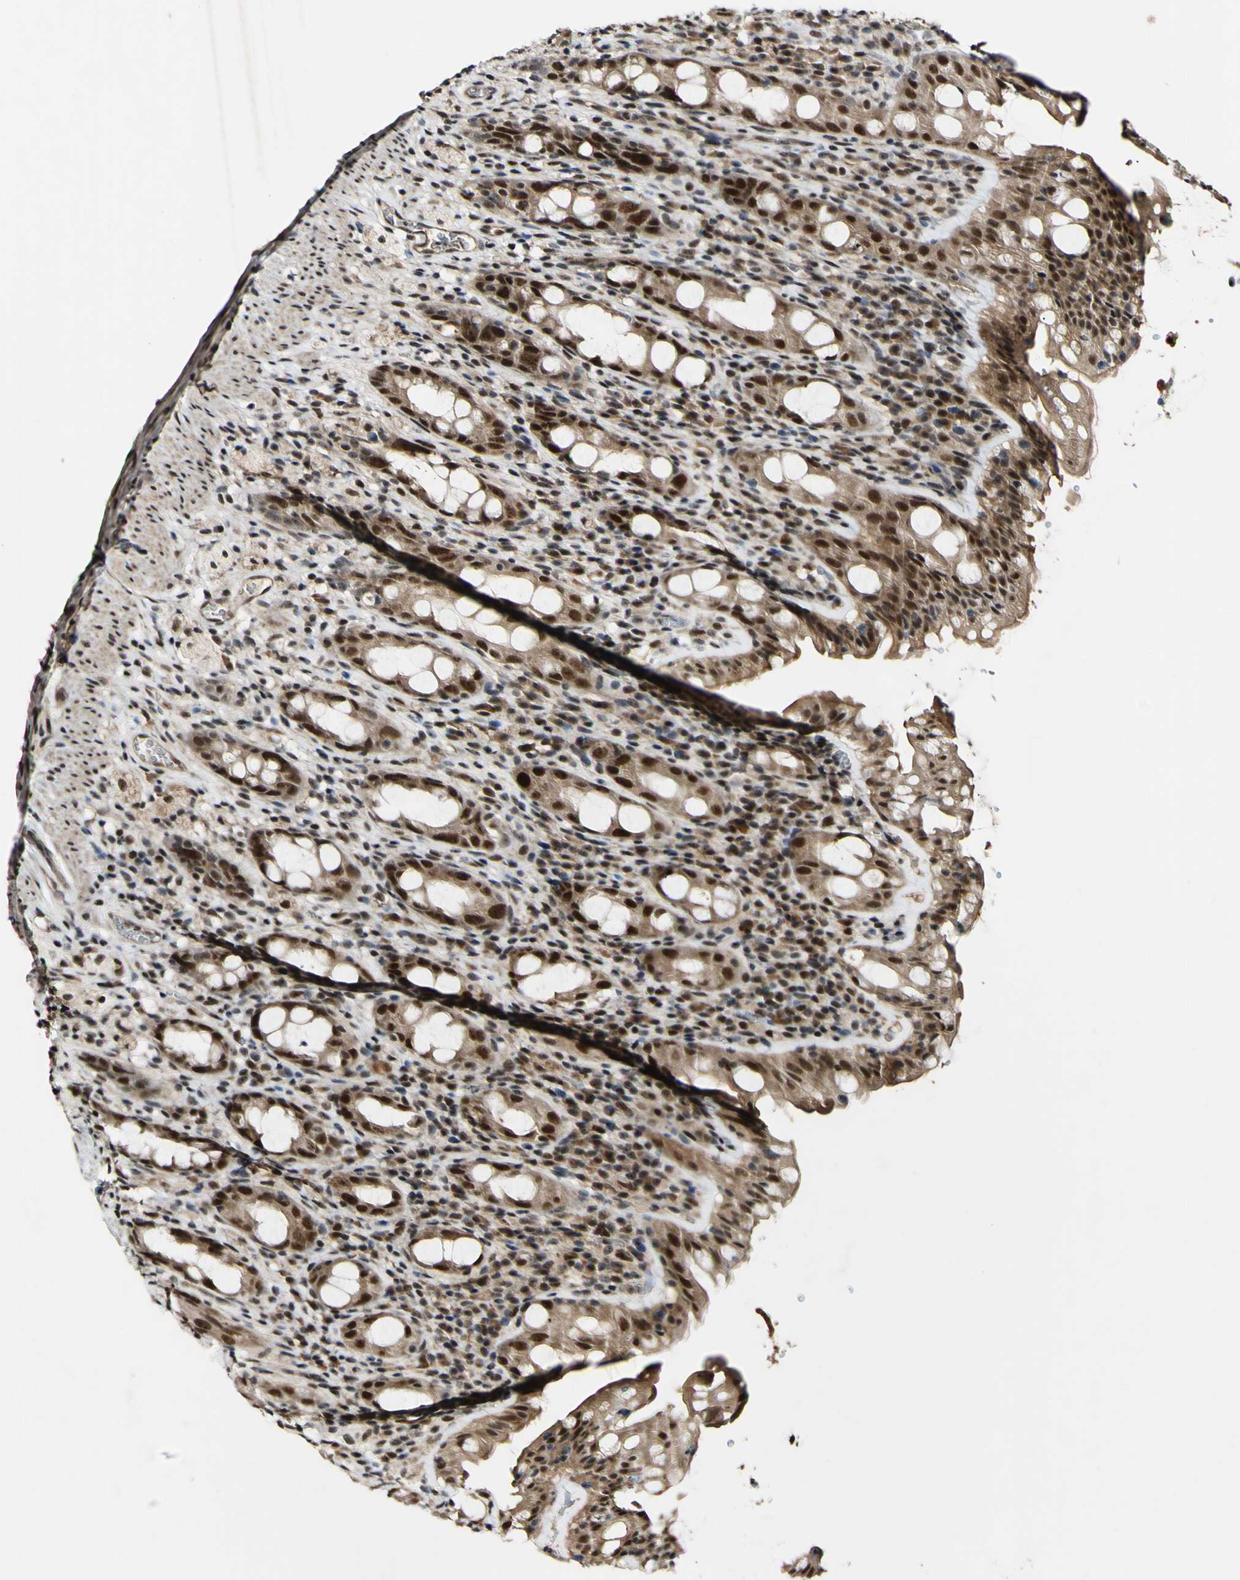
{"staining": {"intensity": "strong", "quantity": ">75%", "location": "cytoplasmic/membranous,nuclear"}, "tissue": "rectum", "cell_type": "Glandular cells", "image_type": "normal", "snomed": [{"axis": "morphology", "description": "Normal tissue, NOS"}, {"axis": "topography", "description": "Rectum"}], "caption": "Immunohistochemistry (IHC) image of benign rectum stained for a protein (brown), which reveals high levels of strong cytoplasmic/membranous,nuclear staining in approximately >75% of glandular cells.", "gene": "POLR2F", "patient": {"sex": "male", "age": 44}}